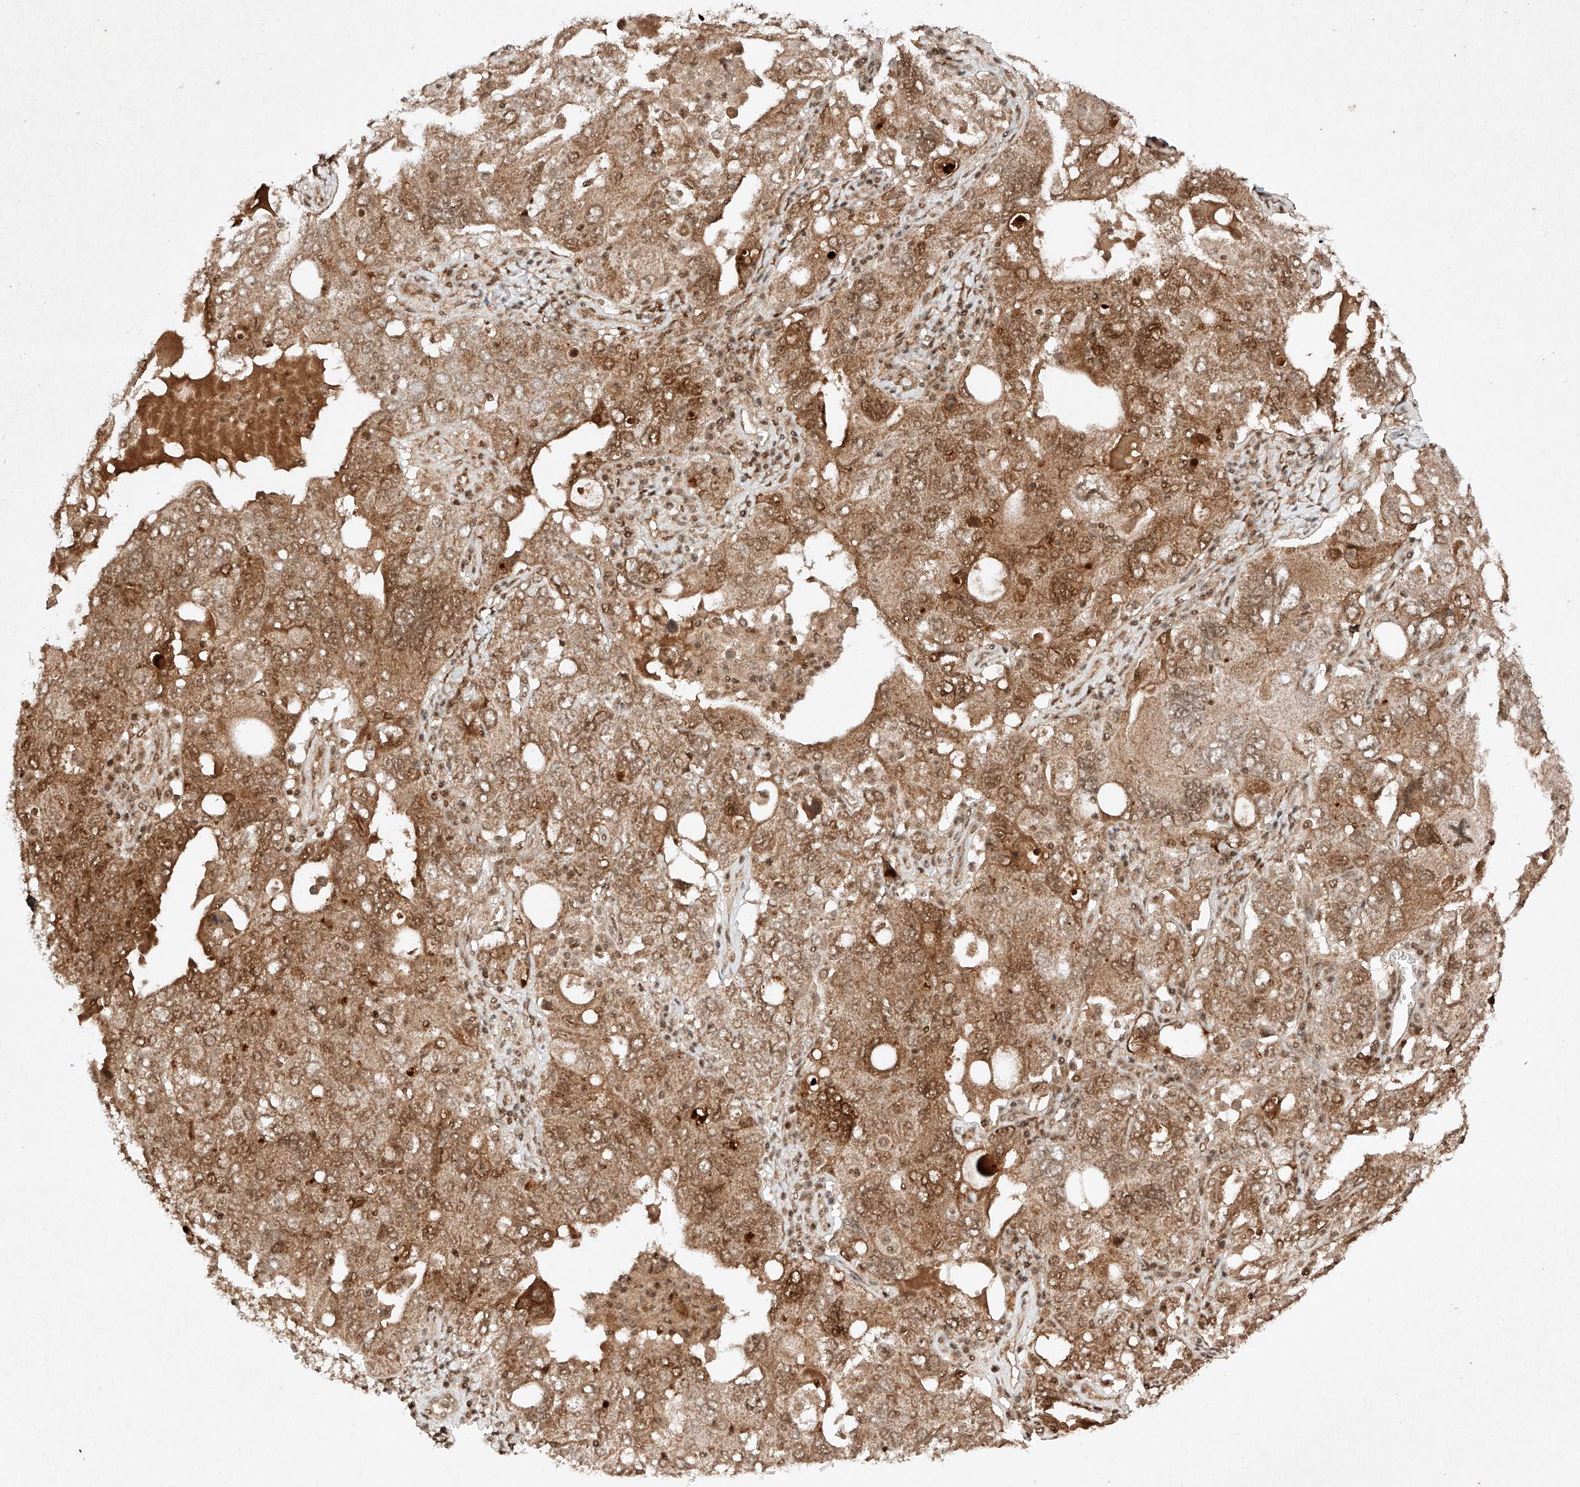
{"staining": {"intensity": "moderate", "quantity": ">75%", "location": "cytoplasmic/membranous,nuclear"}, "tissue": "ovarian cancer", "cell_type": "Tumor cells", "image_type": "cancer", "snomed": [{"axis": "morphology", "description": "Carcinoma, endometroid"}, {"axis": "topography", "description": "Ovary"}], "caption": "Ovarian cancer (endometroid carcinoma) stained for a protein (brown) exhibits moderate cytoplasmic/membranous and nuclear positive staining in about >75% of tumor cells.", "gene": "RNF31", "patient": {"sex": "female", "age": 62}}